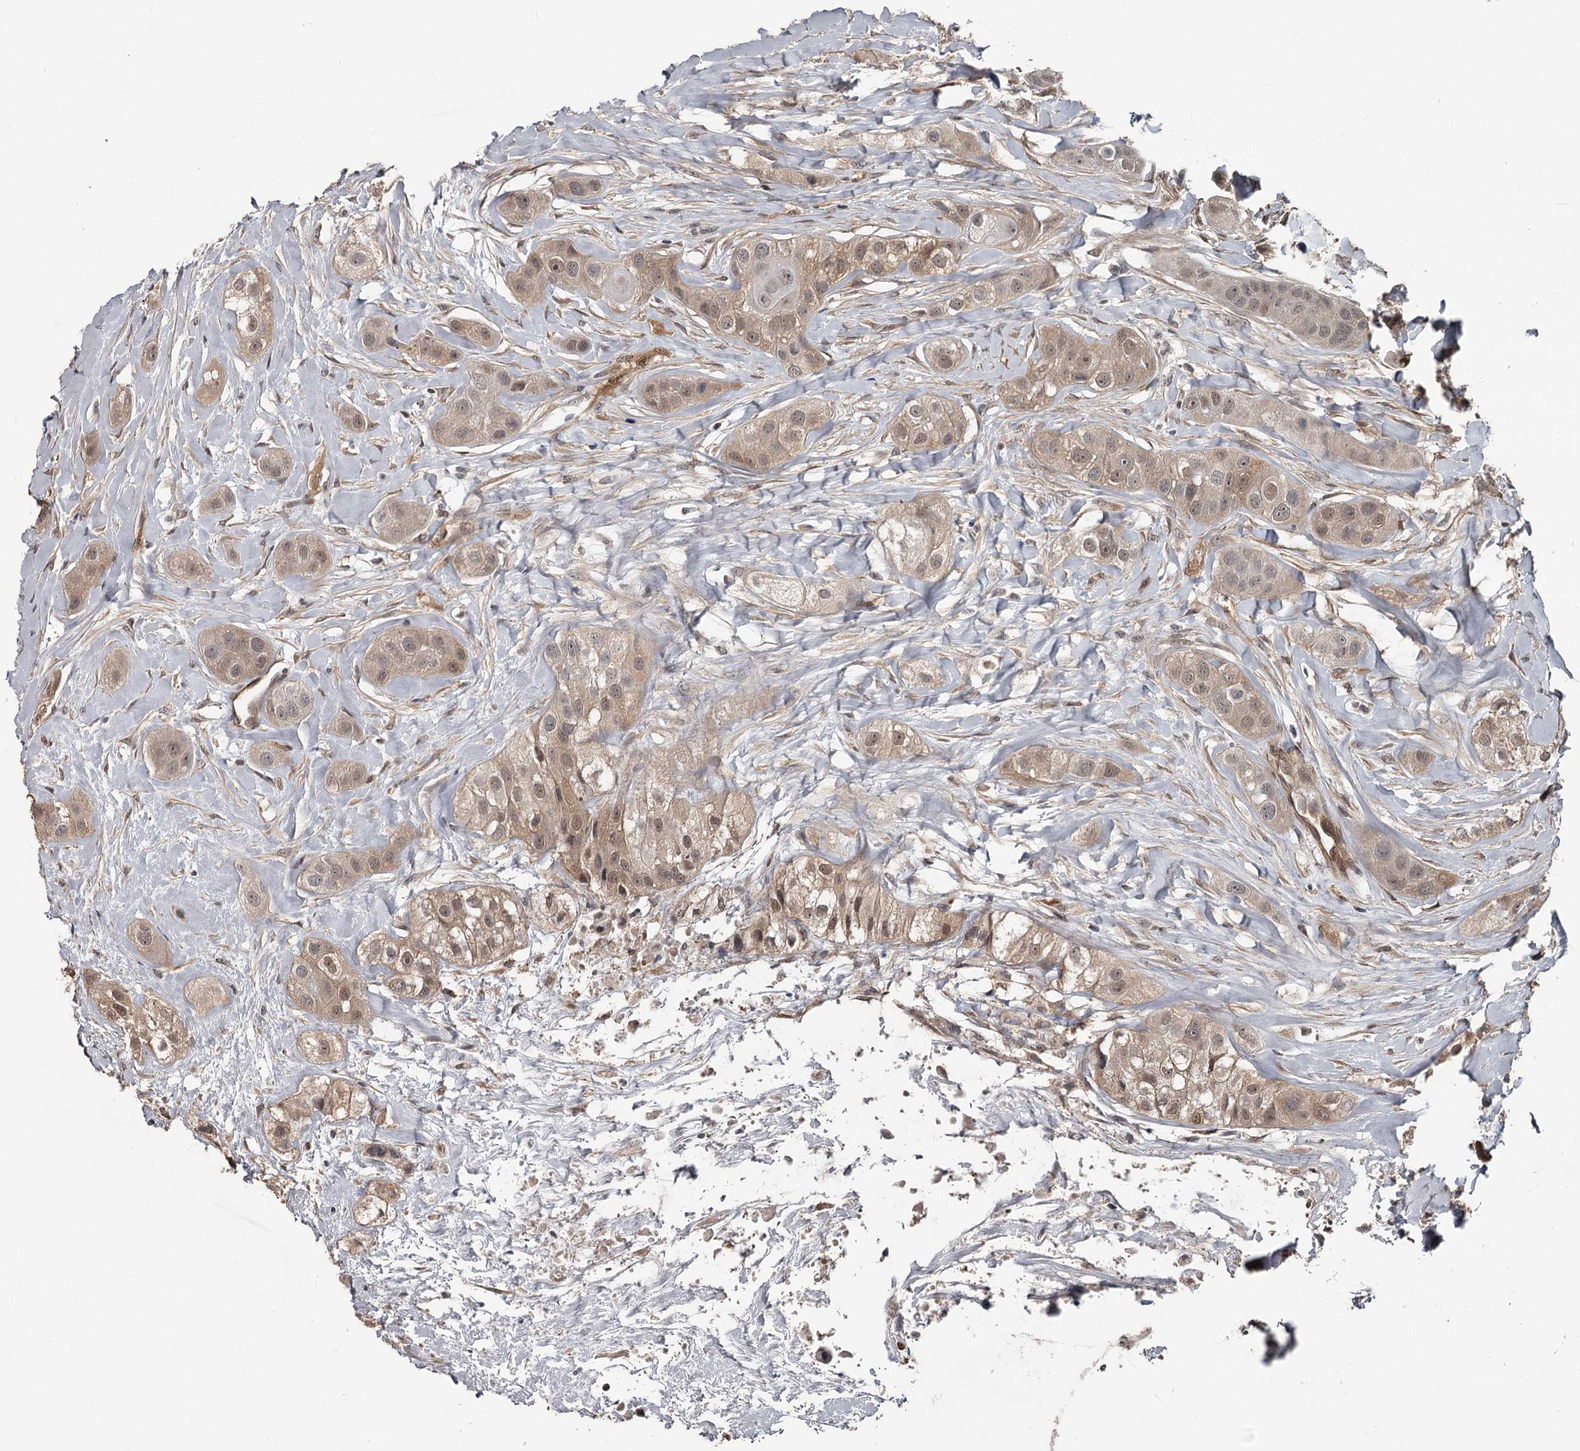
{"staining": {"intensity": "weak", "quantity": ">75%", "location": "cytoplasmic/membranous,nuclear"}, "tissue": "head and neck cancer", "cell_type": "Tumor cells", "image_type": "cancer", "snomed": [{"axis": "morphology", "description": "Normal tissue, NOS"}, {"axis": "morphology", "description": "Squamous cell carcinoma, NOS"}, {"axis": "topography", "description": "Skeletal muscle"}, {"axis": "topography", "description": "Head-Neck"}], "caption": "This image shows IHC staining of human squamous cell carcinoma (head and neck), with low weak cytoplasmic/membranous and nuclear expression in approximately >75% of tumor cells.", "gene": "CDC42EP2", "patient": {"sex": "male", "age": 51}}